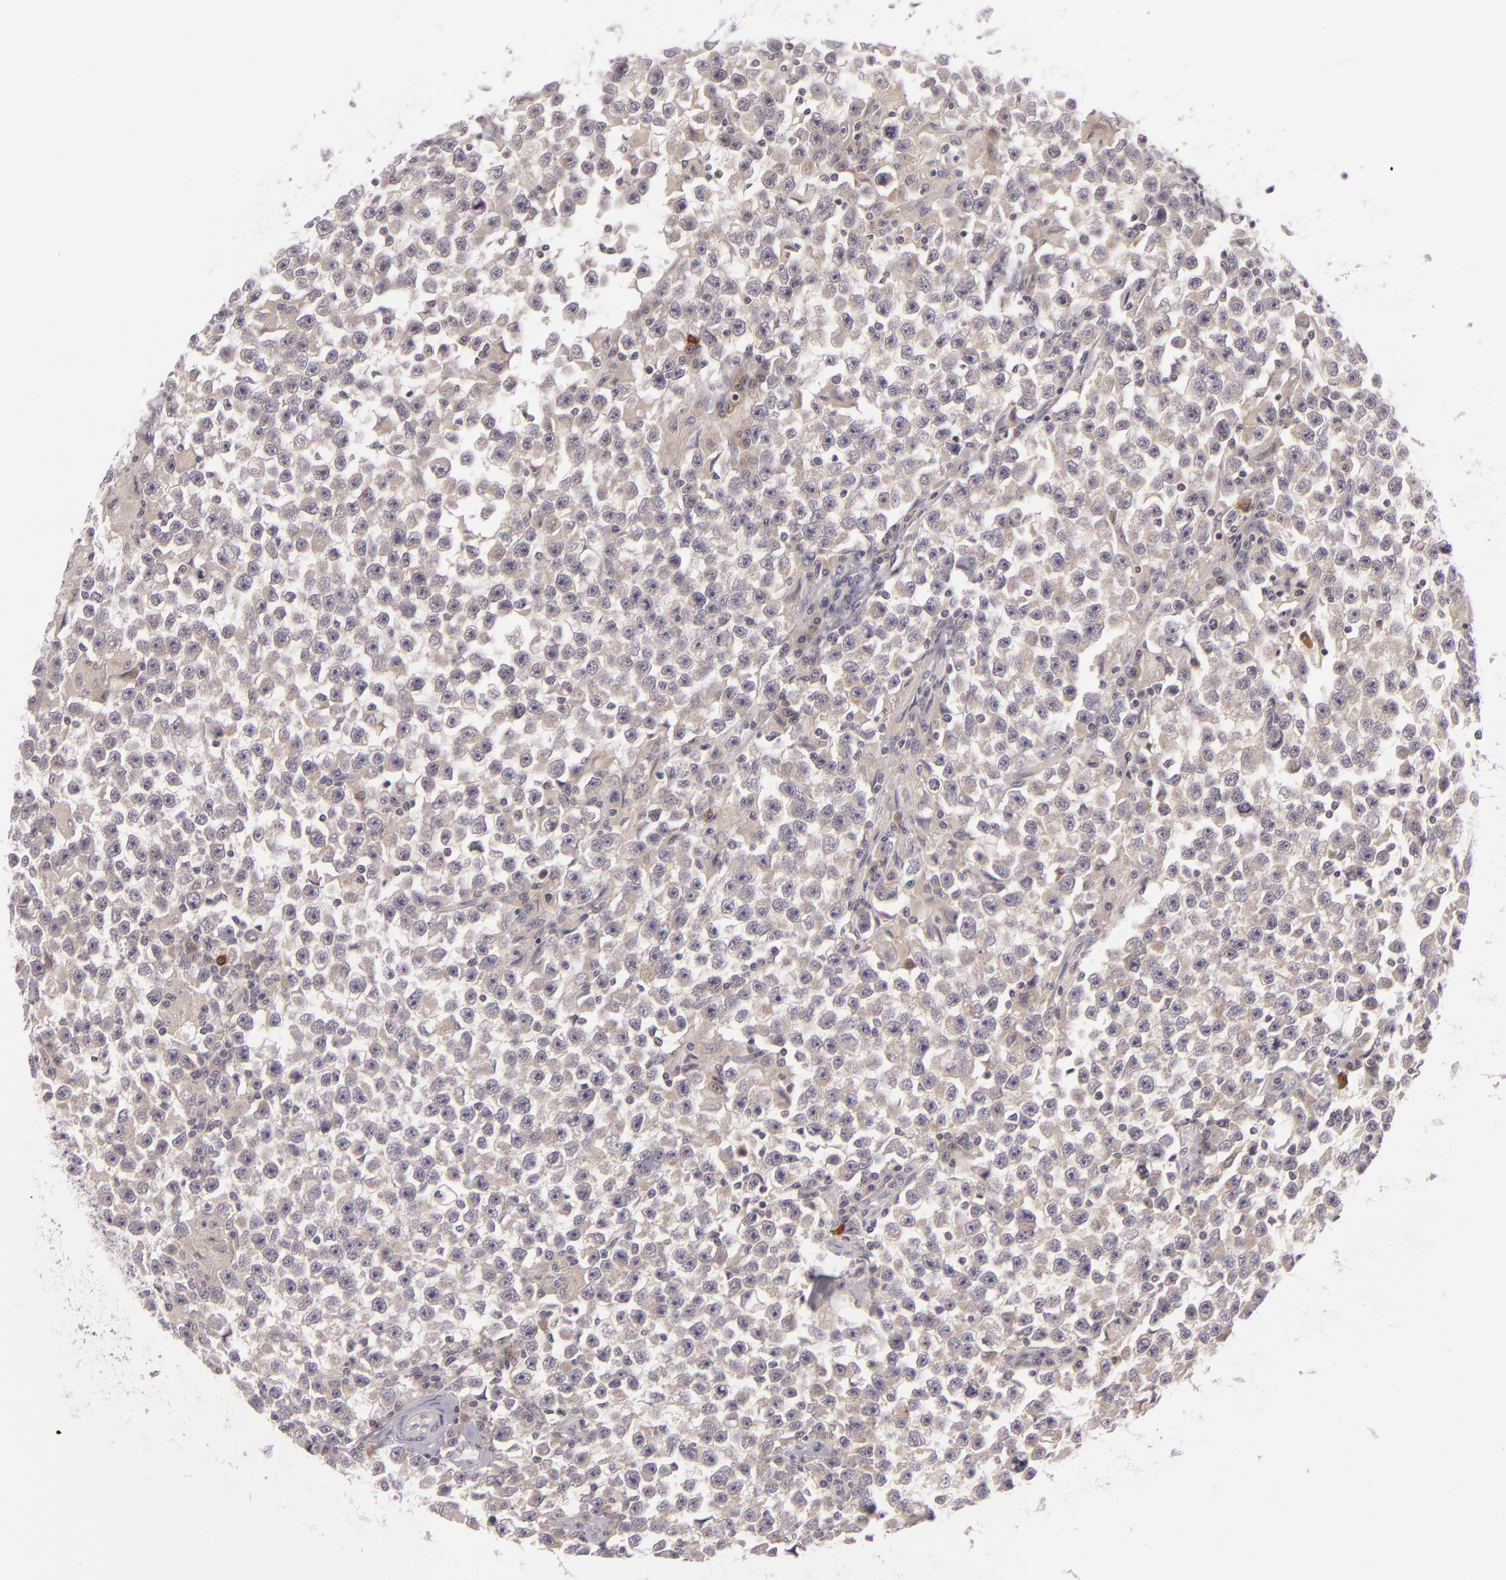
{"staining": {"intensity": "weak", "quantity": ">75%", "location": "cytoplasmic/membranous"}, "tissue": "testis cancer", "cell_type": "Tumor cells", "image_type": "cancer", "snomed": [{"axis": "morphology", "description": "Seminoma, NOS"}, {"axis": "topography", "description": "Testis"}], "caption": "Immunohistochemistry (DAB (3,3'-diaminobenzidine)) staining of testis cancer demonstrates weak cytoplasmic/membranous protein staining in about >75% of tumor cells.", "gene": "DAG1", "patient": {"sex": "male", "age": 33}}